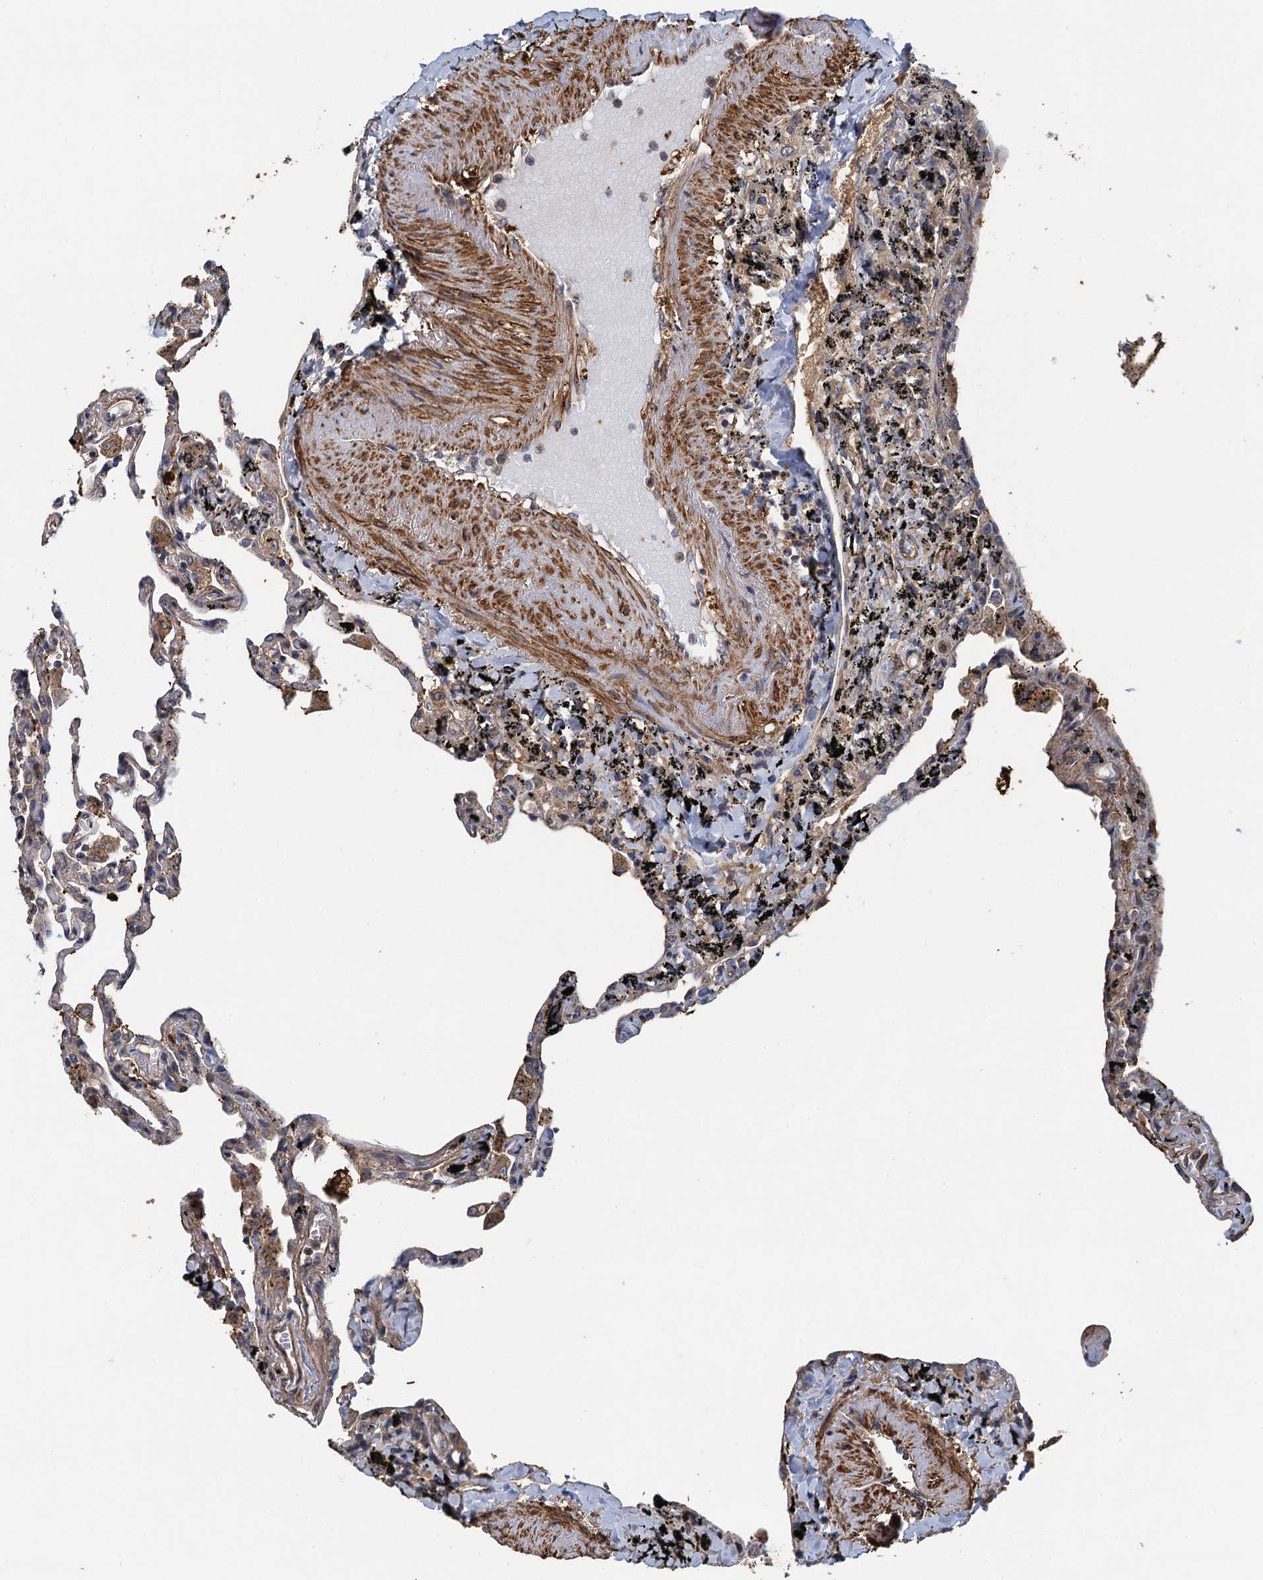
{"staining": {"intensity": "moderate", "quantity": "<25%", "location": "cytoplasmic/membranous"}, "tissue": "lung", "cell_type": "Alveolar cells", "image_type": "normal", "snomed": [{"axis": "morphology", "description": "Normal tissue, NOS"}, {"axis": "topography", "description": "Lung"}], "caption": "Protein analysis of normal lung demonstrates moderate cytoplasmic/membranous staining in approximately <25% of alveolar cells.", "gene": "MEAK7", "patient": {"sex": "male", "age": 59}}